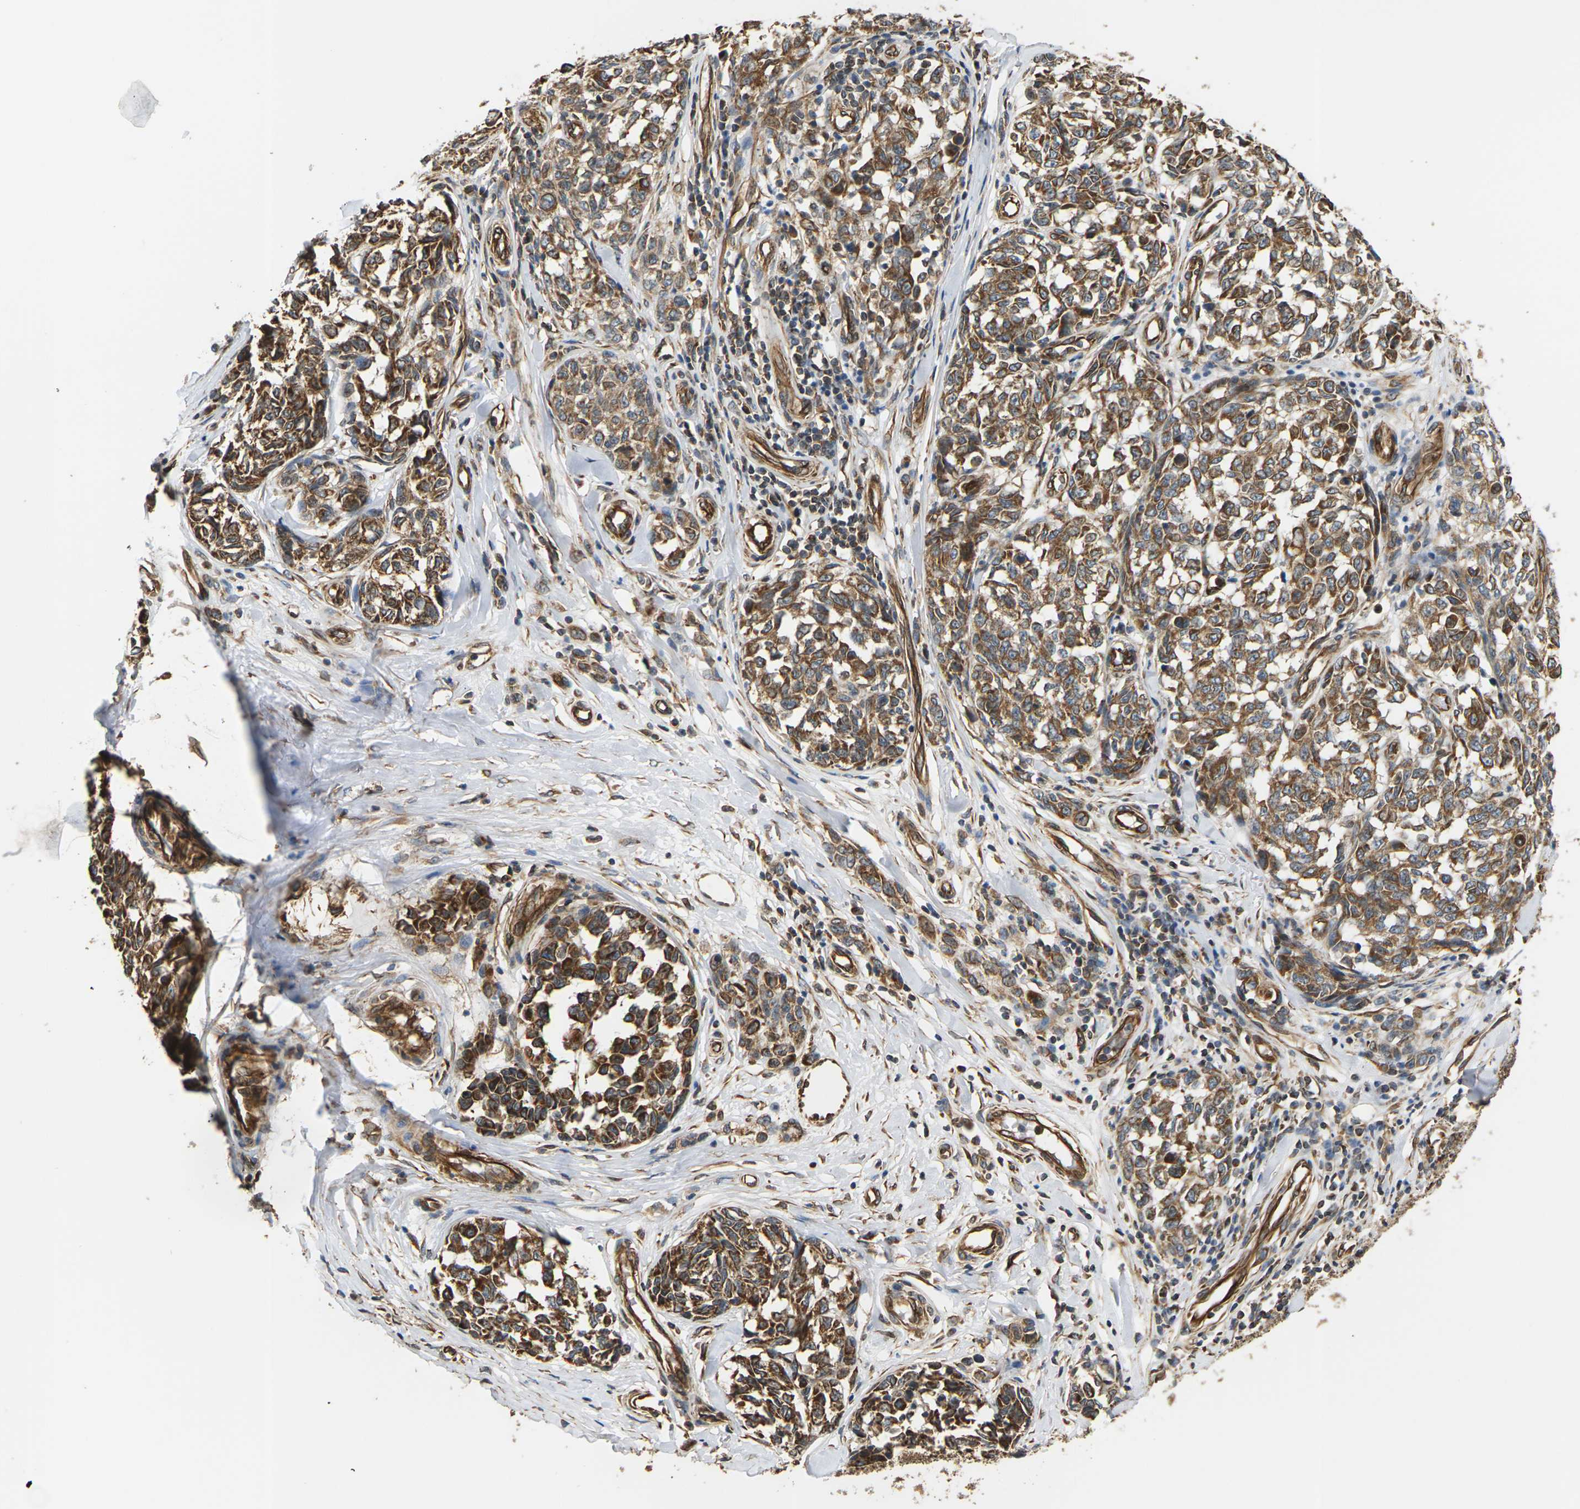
{"staining": {"intensity": "strong", "quantity": ">75%", "location": "cytoplasmic/membranous"}, "tissue": "melanoma", "cell_type": "Tumor cells", "image_type": "cancer", "snomed": [{"axis": "morphology", "description": "Malignant melanoma, NOS"}, {"axis": "topography", "description": "Skin"}], "caption": "Protein staining of malignant melanoma tissue shows strong cytoplasmic/membranous positivity in about >75% of tumor cells.", "gene": "PCDHB4", "patient": {"sex": "female", "age": 64}}